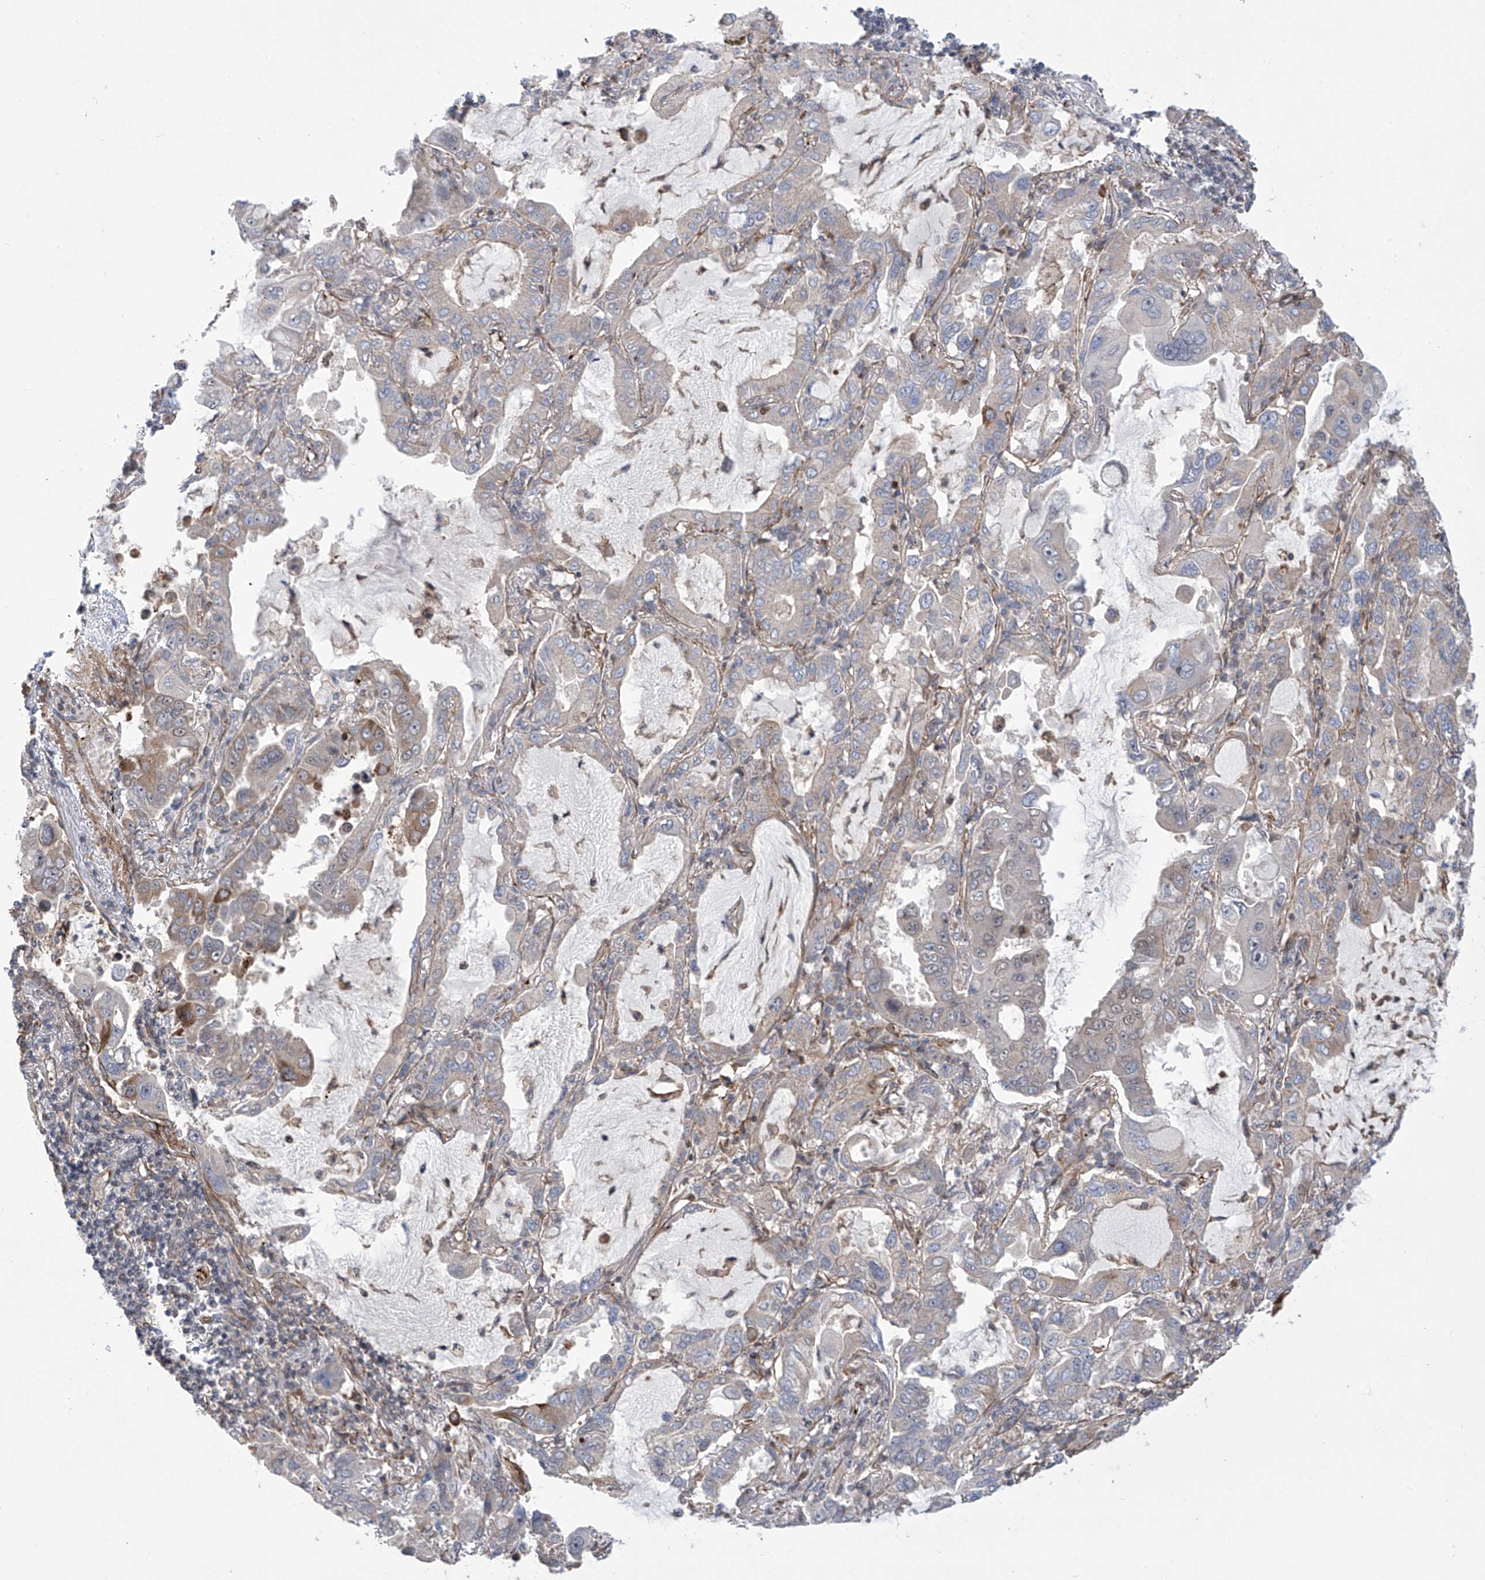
{"staining": {"intensity": "weak", "quantity": "<25%", "location": "cytoplasmic/membranous"}, "tissue": "lung cancer", "cell_type": "Tumor cells", "image_type": "cancer", "snomed": [{"axis": "morphology", "description": "Adenocarcinoma, NOS"}, {"axis": "topography", "description": "Lung"}], "caption": "Tumor cells show no significant protein positivity in lung cancer (adenocarcinoma). (DAB (3,3'-diaminobenzidine) IHC visualized using brightfield microscopy, high magnification).", "gene": "APAF1", "patient": {"sex": "male", "age": 64}}